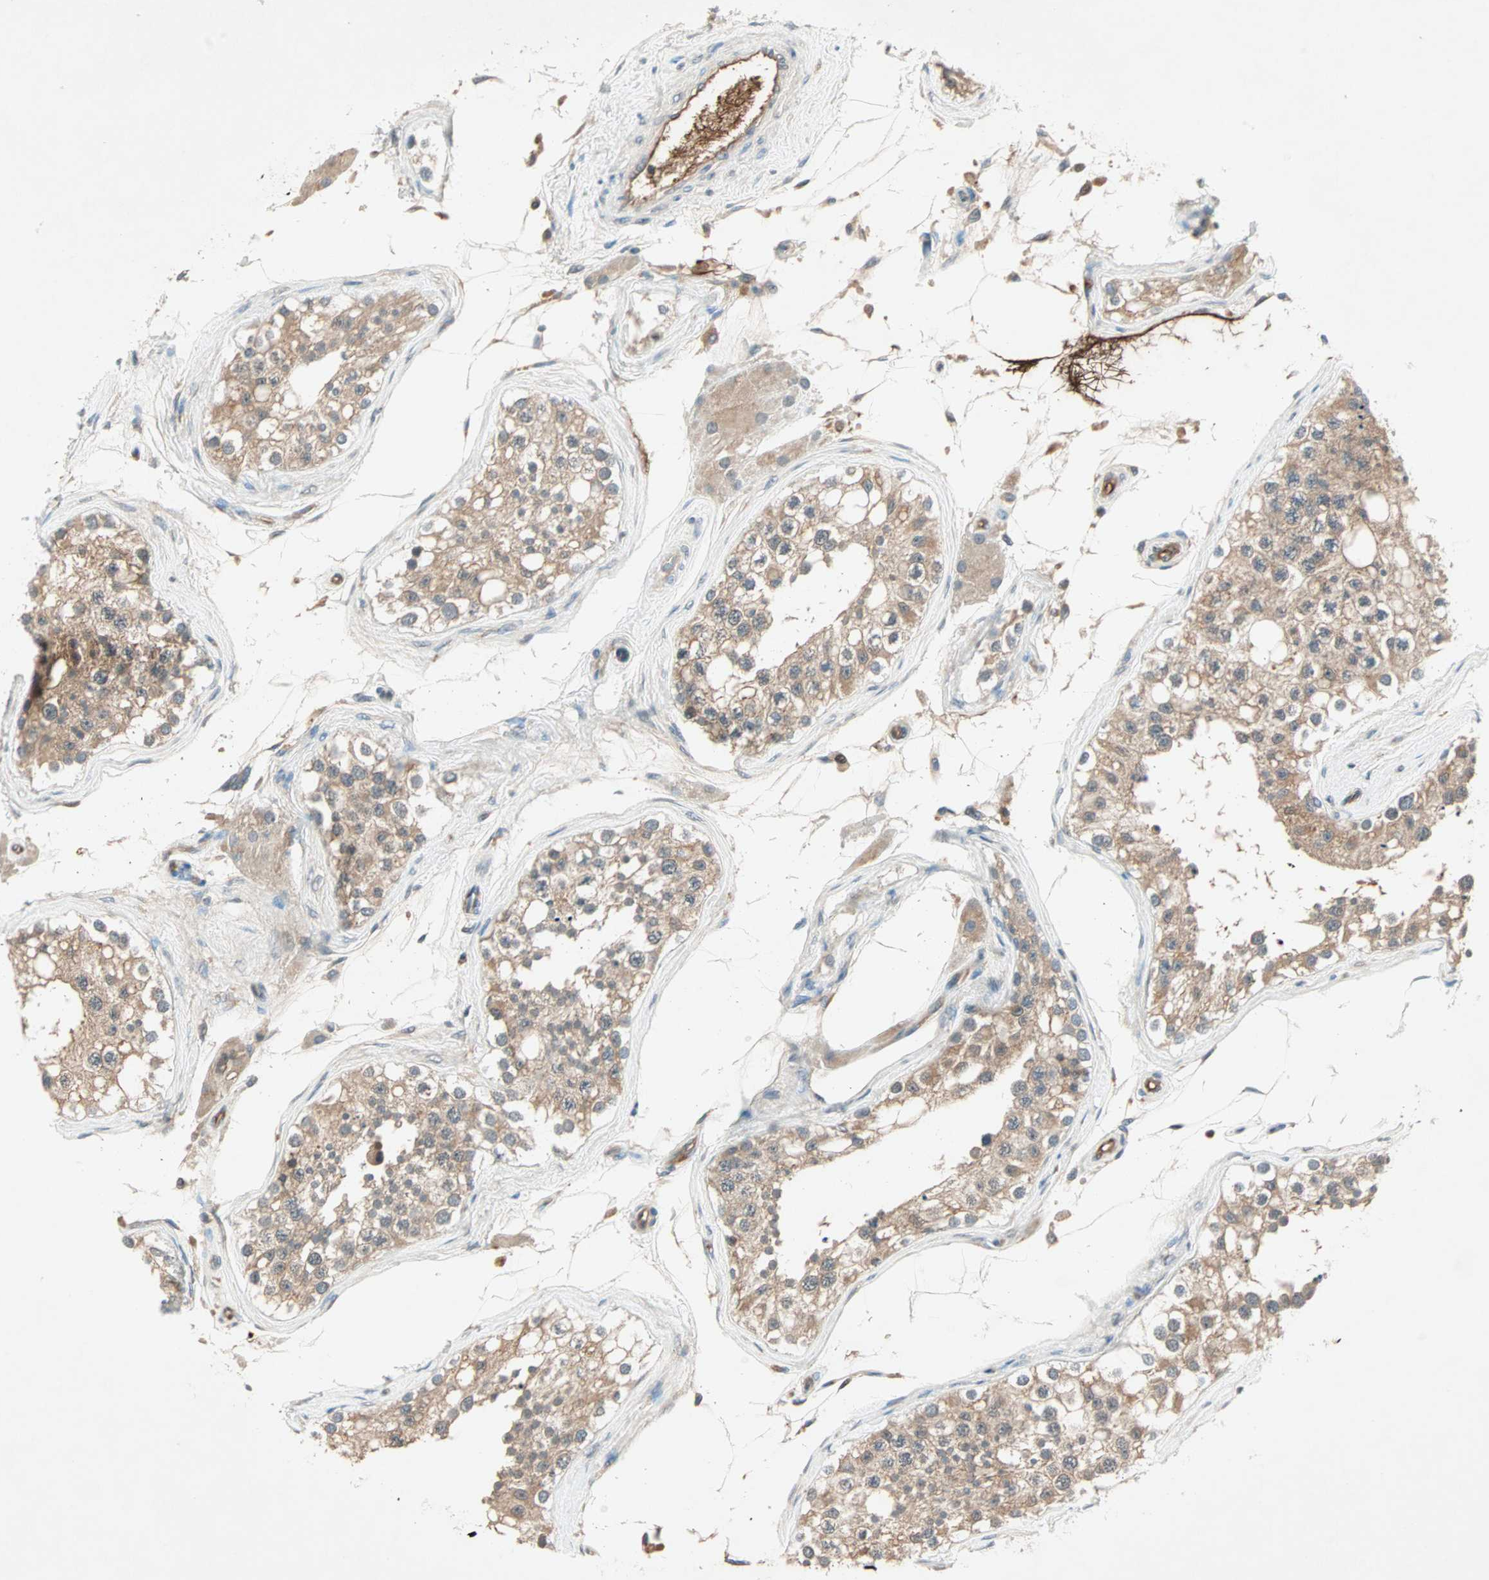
{"staining": {"intensity": "weak", "quantity": ">75%", "location": "cytoplasmic/membranous"}, "tissue": "testis", "cell_type": "Cells in seminiferous ducts", "image_type": "normal", "snomed": [{"axis": "morphology", "description": "Normal tissue, NOS"}, {"axis": "topography", "description": "Testis"}], "caption": "Testis stained for a protein (brown) reveals weak cytoplasmic/membranous positive staining in approximately >75% of cells in seminiferous ducts.", "gene": "TEC", "patient": {"sex": "male", "age": 68}}